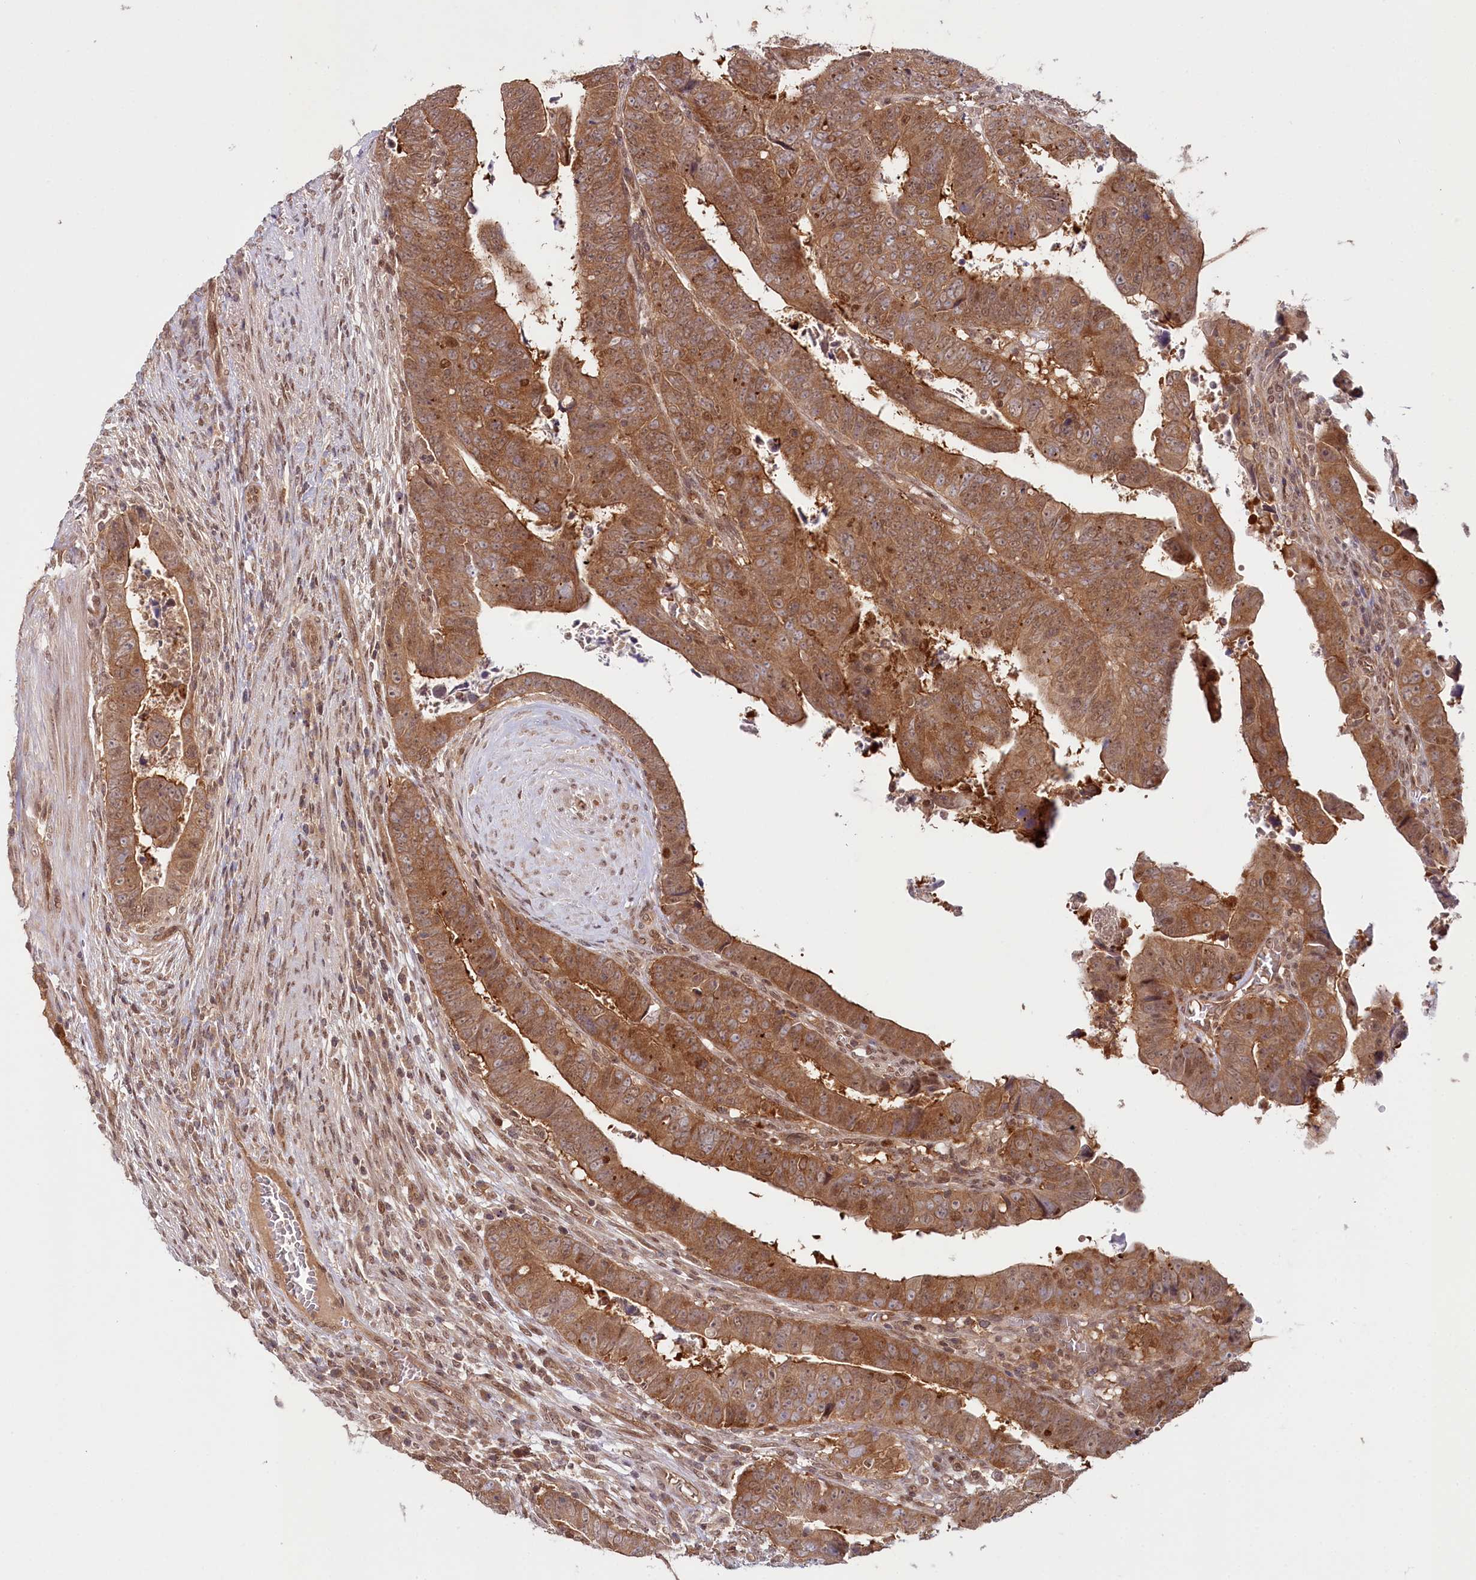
{"staining": {"intensity": "moderate", "quantity": ">75%", "location": "cytoplasmic/membranous,nuclear"}, "tissue": "colorectal cancer", "cell_type": "Tumor cells", "image_type": "cancer", "snomed": [{"axis": "morphology", "description": "Normal tissue, NOS"}, {"axis": "morphology", "description": "Adenocarcinoma, NOS"}, {"axis": "topography", "description": "Rectum"}], "caption": "Colorectal cancer (adenocarcinoma) stained with DAB (3,3'-diaminobenzidine) immunohistochemistry (IHC) demonstrates medium levels of moderate cytoplasmic/membranous and nuclear positivity in approximately >75% of tumor cells.", "gene": "CCDC65", "patient": {"sex": "female", "age": 65}}